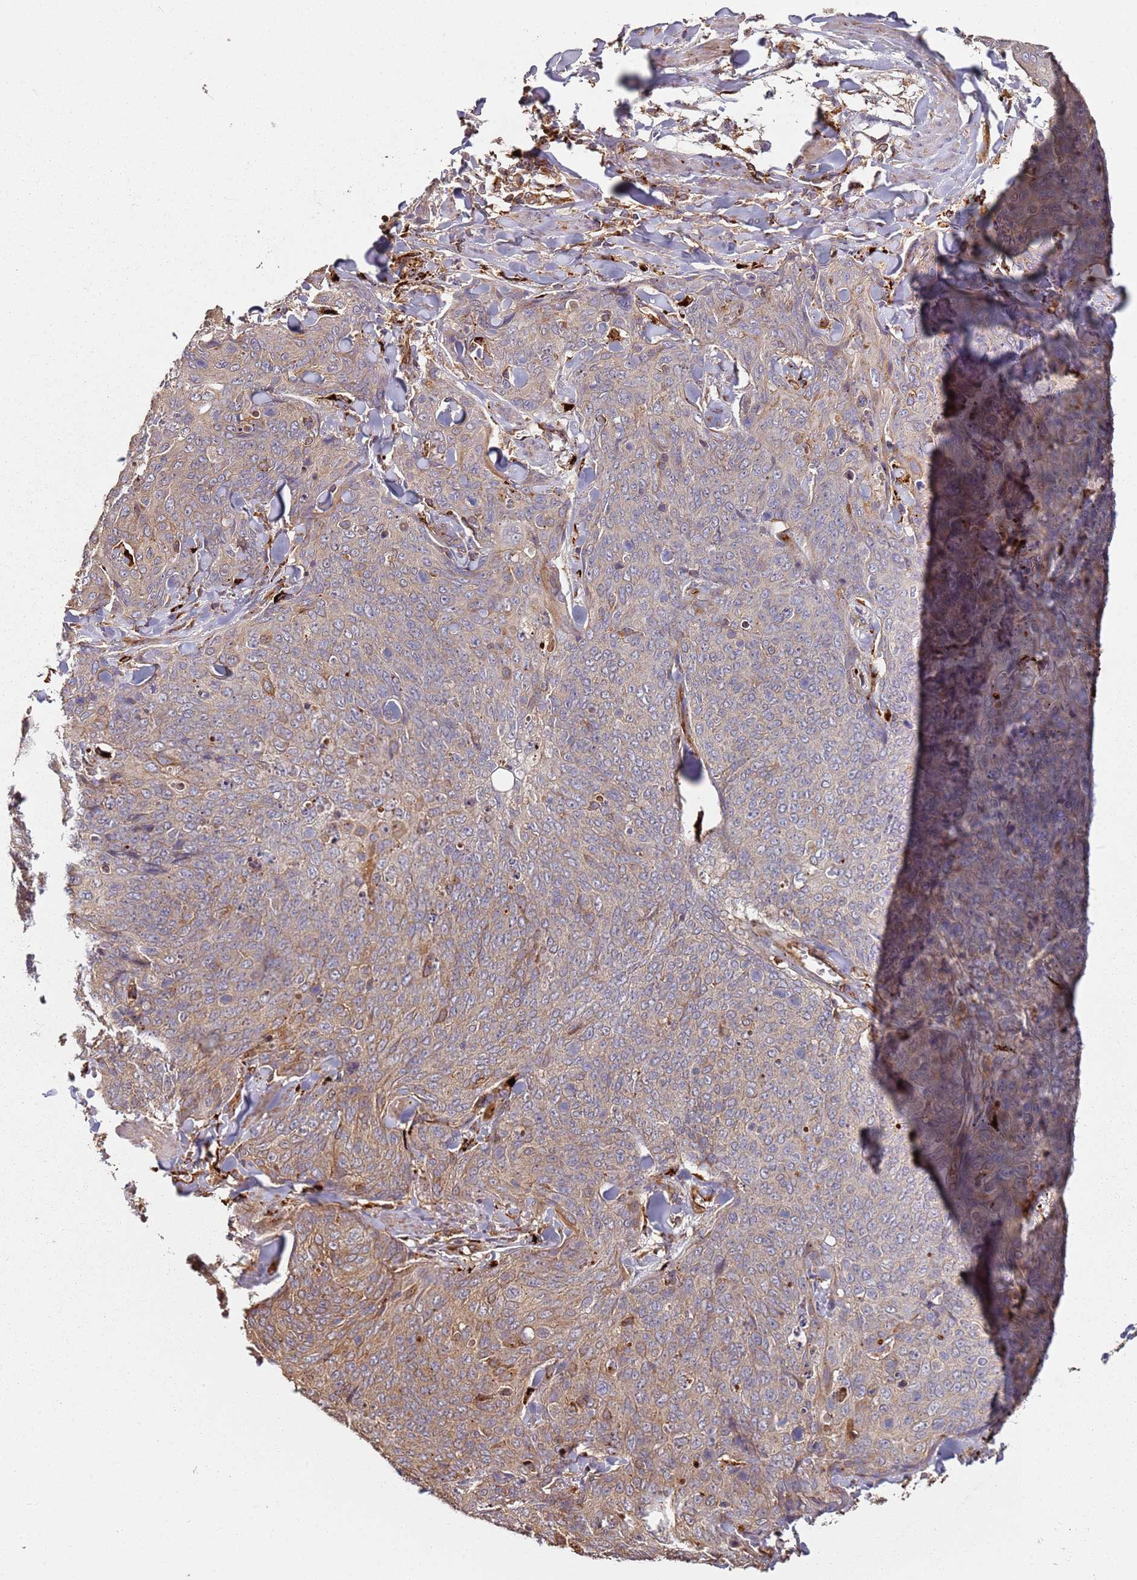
{"staining": {"intensity": "moderate", "quantity": "<25%", "location": "cytoplasmic/membranous"}, "tissue": "skin cancer", "cell_type": "Tumor cells", "image_type": "cancer", "snomed": [{"axis": "morphology", "description": "Squamous cell carcinoma, NOS"}, {"axis": "topography", "description": "Skin"}, {"axis": "topography", "description": "Vulva"}], "caption": "Immunohistochemistry histopathology image of neoplastic tissue: human skin cancer stained using IHC reveals low levels of moderate protein expression localized specifically in the cytoplasmic/membranous of tumor cells, appearing as a cytoplasmic/membranous brown color.", "gene": "SCGB2B2", "patient": {"sex": "female", "age": 85}}